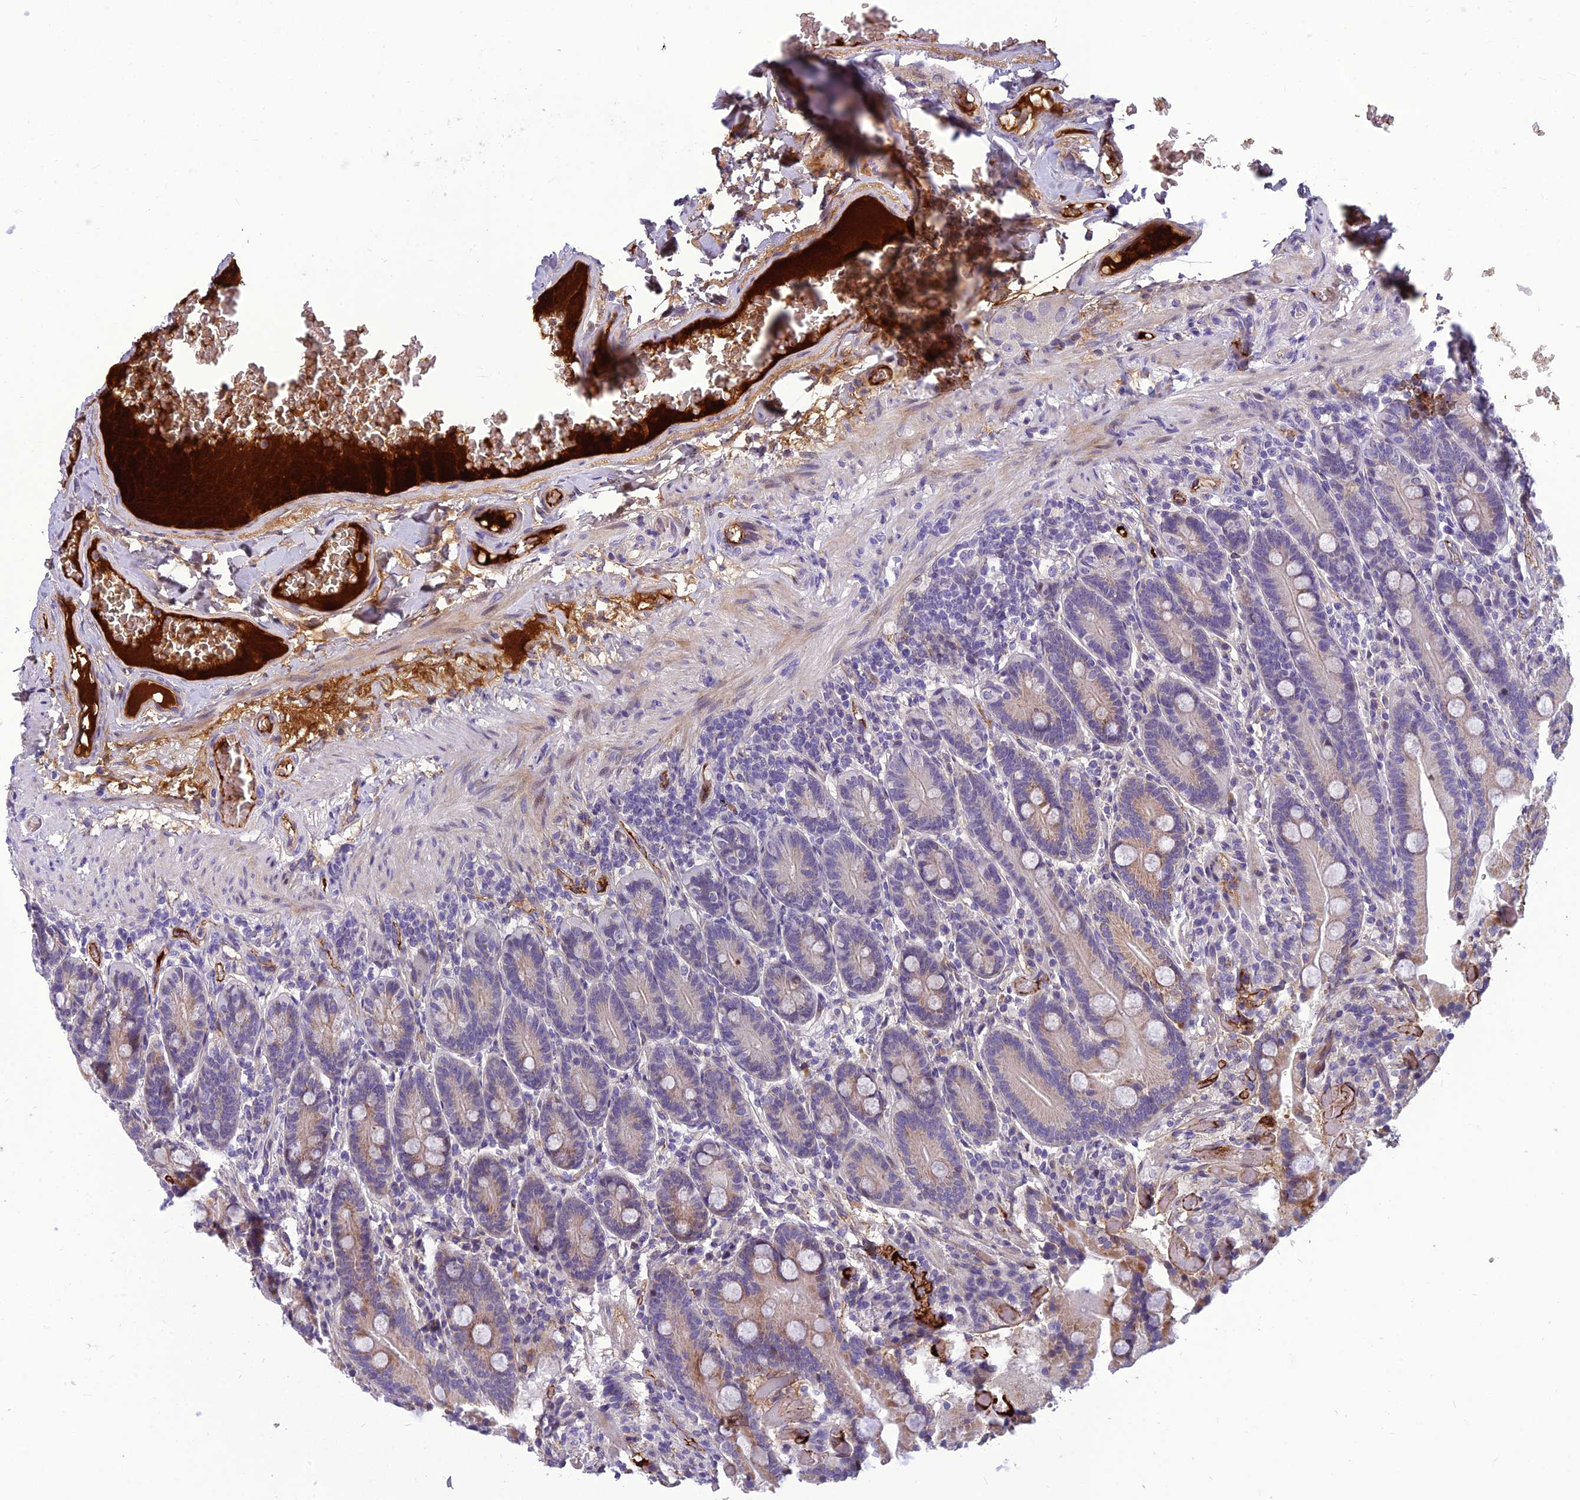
{"staining": {"intensity": "weak", "quantity": "25%-75%", "location": "cytoplasmic/membranous"}, "tissue": "duodenum", "cell_type": "Glandular cells", "image_type": "normal", "snomed": [{"axis": "morphology", "description": "Normal tissue, NOS"}, {"axis": "topography", "description": "Duodenum"}], "caption": "Weak cytoplasmic/membranous expression is present in about 25%-75% of glandular cells in unremarkable duodenum. (DAB (3,3'-diaminobenzidine) IHC, brown staining for protein, blue staining for nuclei).", "gene": "CLEC11A", "patient": {"sex": "female", "age": 62}}